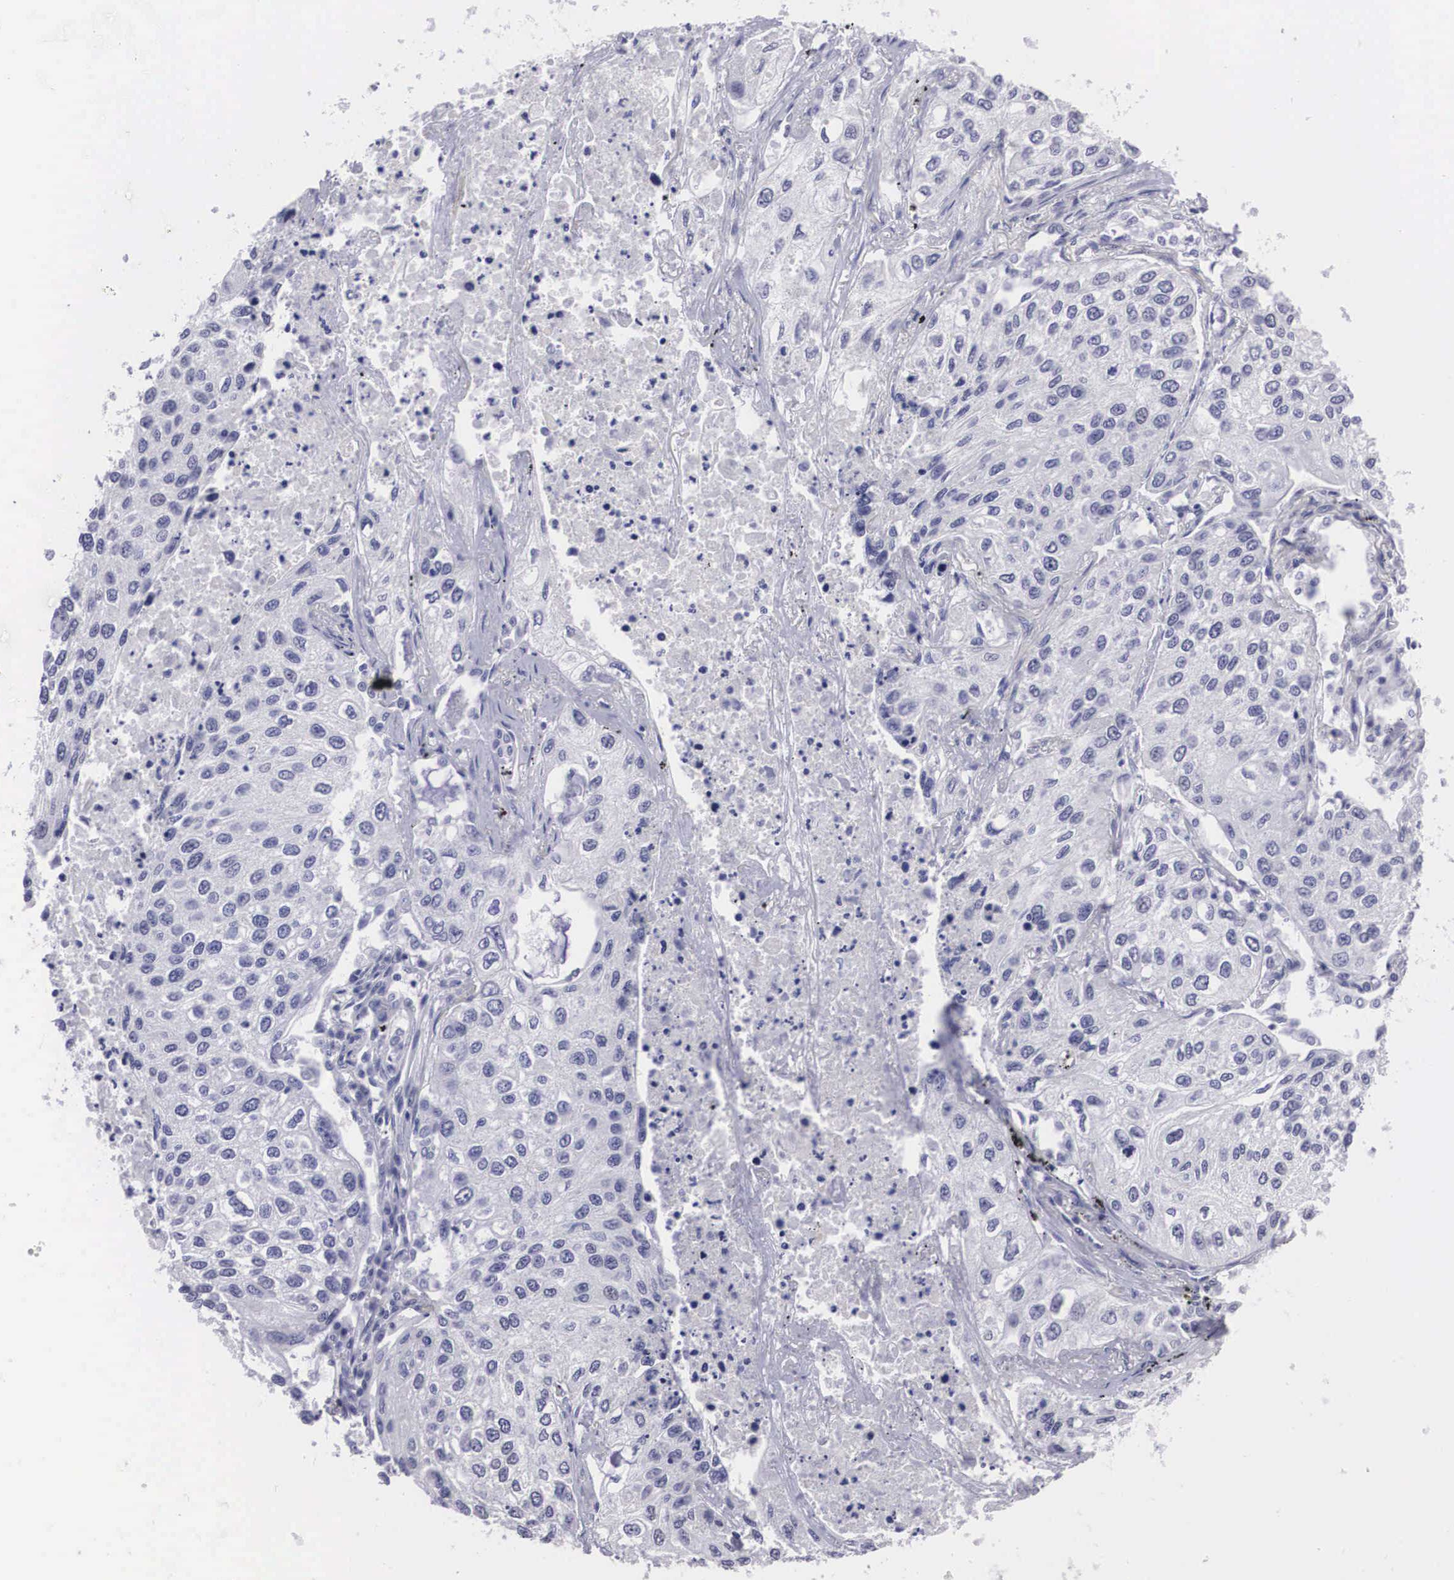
{"staining": {"intensity": "negative", "quantity": "none", "location": "none"}, "tissue": "lung cancer", "cell_type": "Tumor cells", "image_type": "cancer", "snomed": [{"axis": "morphology", "description": "Squamous cell carcinoma, NOS"}, {"axis": "topography", "description": "Lung"}], "caption": "Lung squamous cell carcinoma was stained to show a protein in brown. There is no significant positivity in tumor cells.", "gene": "C22orf31", "patient": {"sex": "male", "age": 75}}